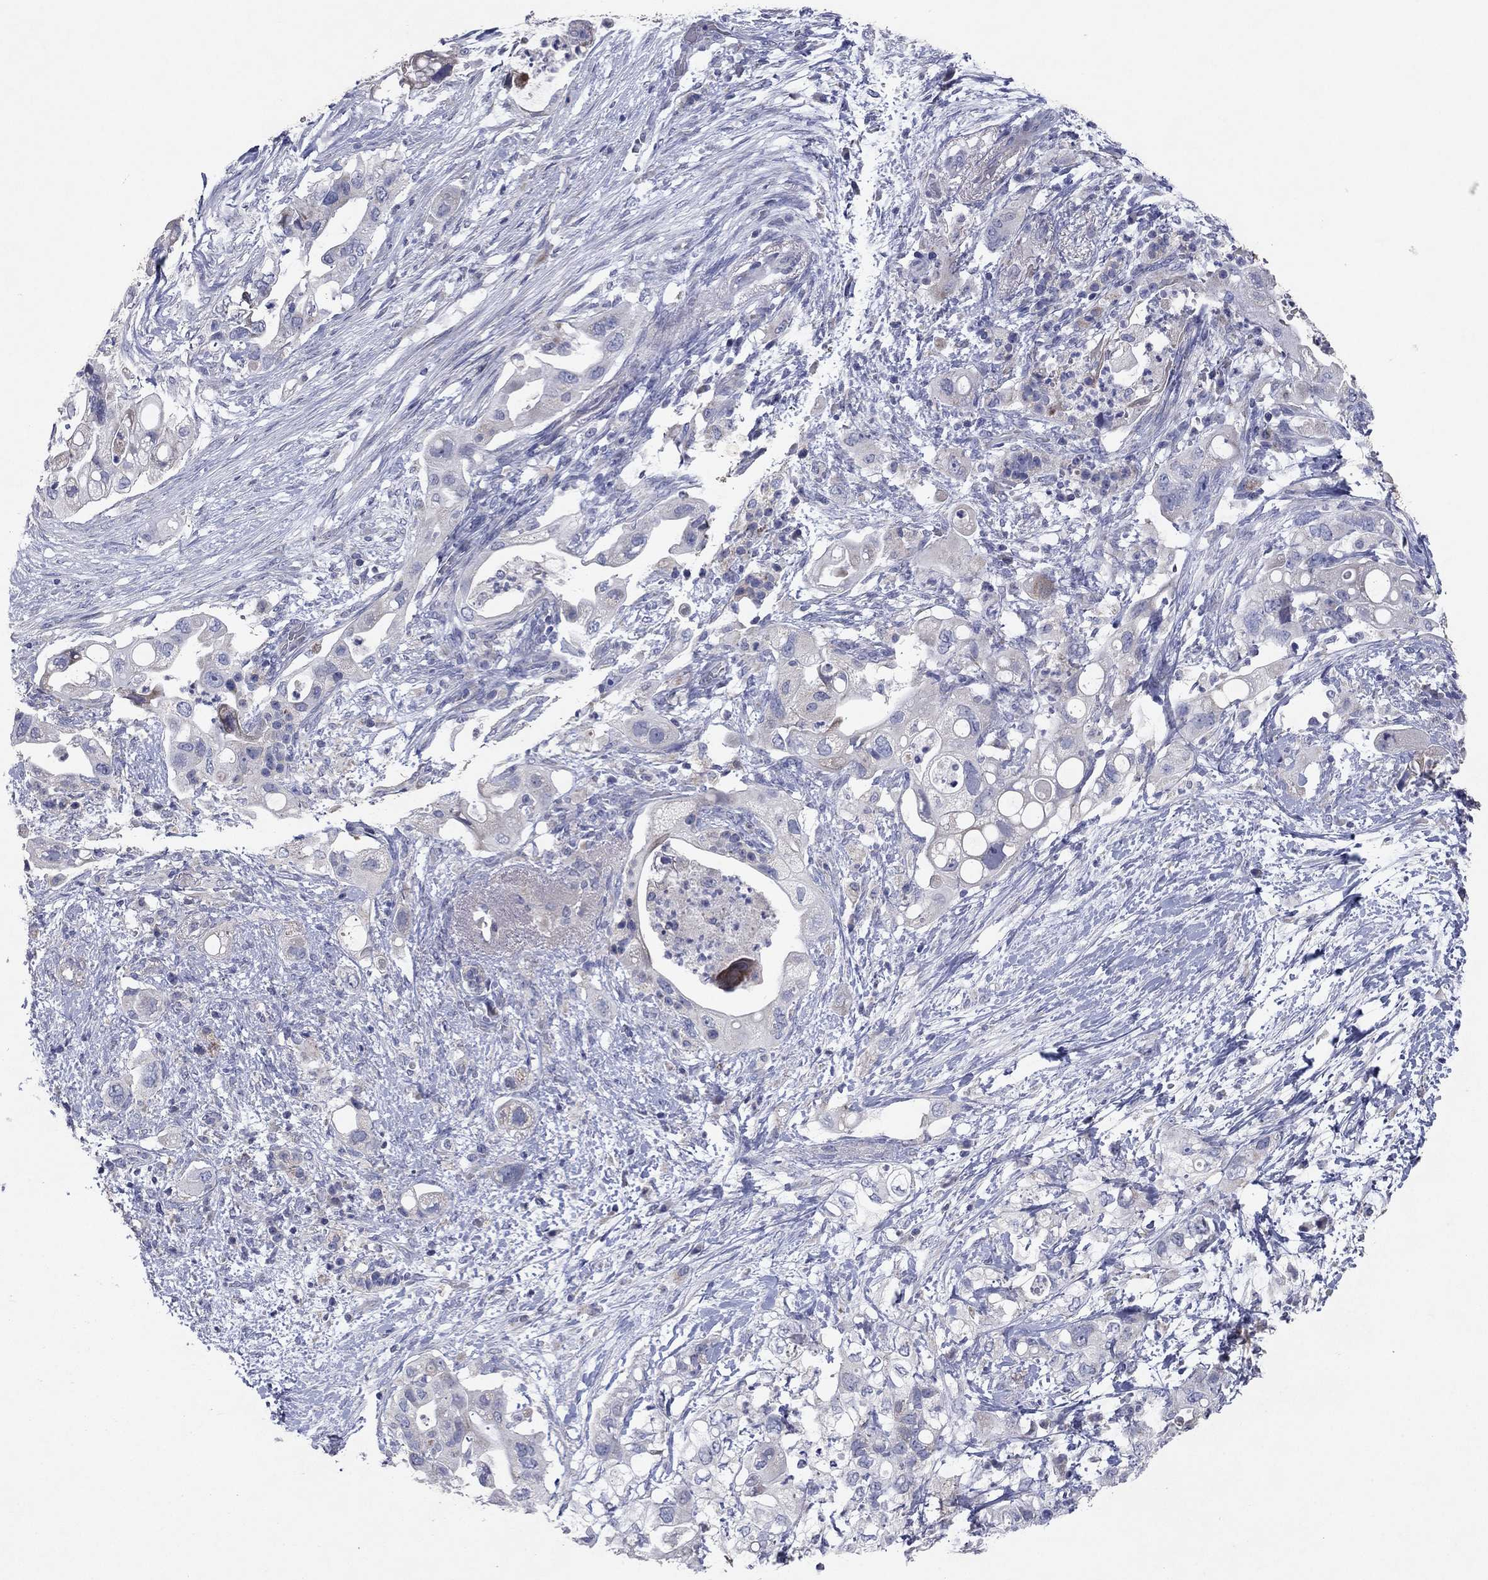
{"staining": {"intensity": "negative", "quantity": "none", "location": "none"}, "tissue": "pancreatic cancer", "cell_type": "Tumor cells", "image_type": "cancer", "snomed": [{"axis": "morphology", "description": "Adenocarcinoma, NOS"}, {"axis": "topography", "description": "Pancreas"}], "caption": "Immunohistochemistry histopathology image of human pancreatic adenocarcinoma stained for a protein (brown), which exhibits no expression in tumor cells. Brightfield microscopy of immunohistochemistry stained with DAB (3,3'-diaminobenzidine) (brown) and hematoxylin (blue), captured at high magnification.", "gene": "PTGDS", "patient": {"sex": "female", "age": 72}}